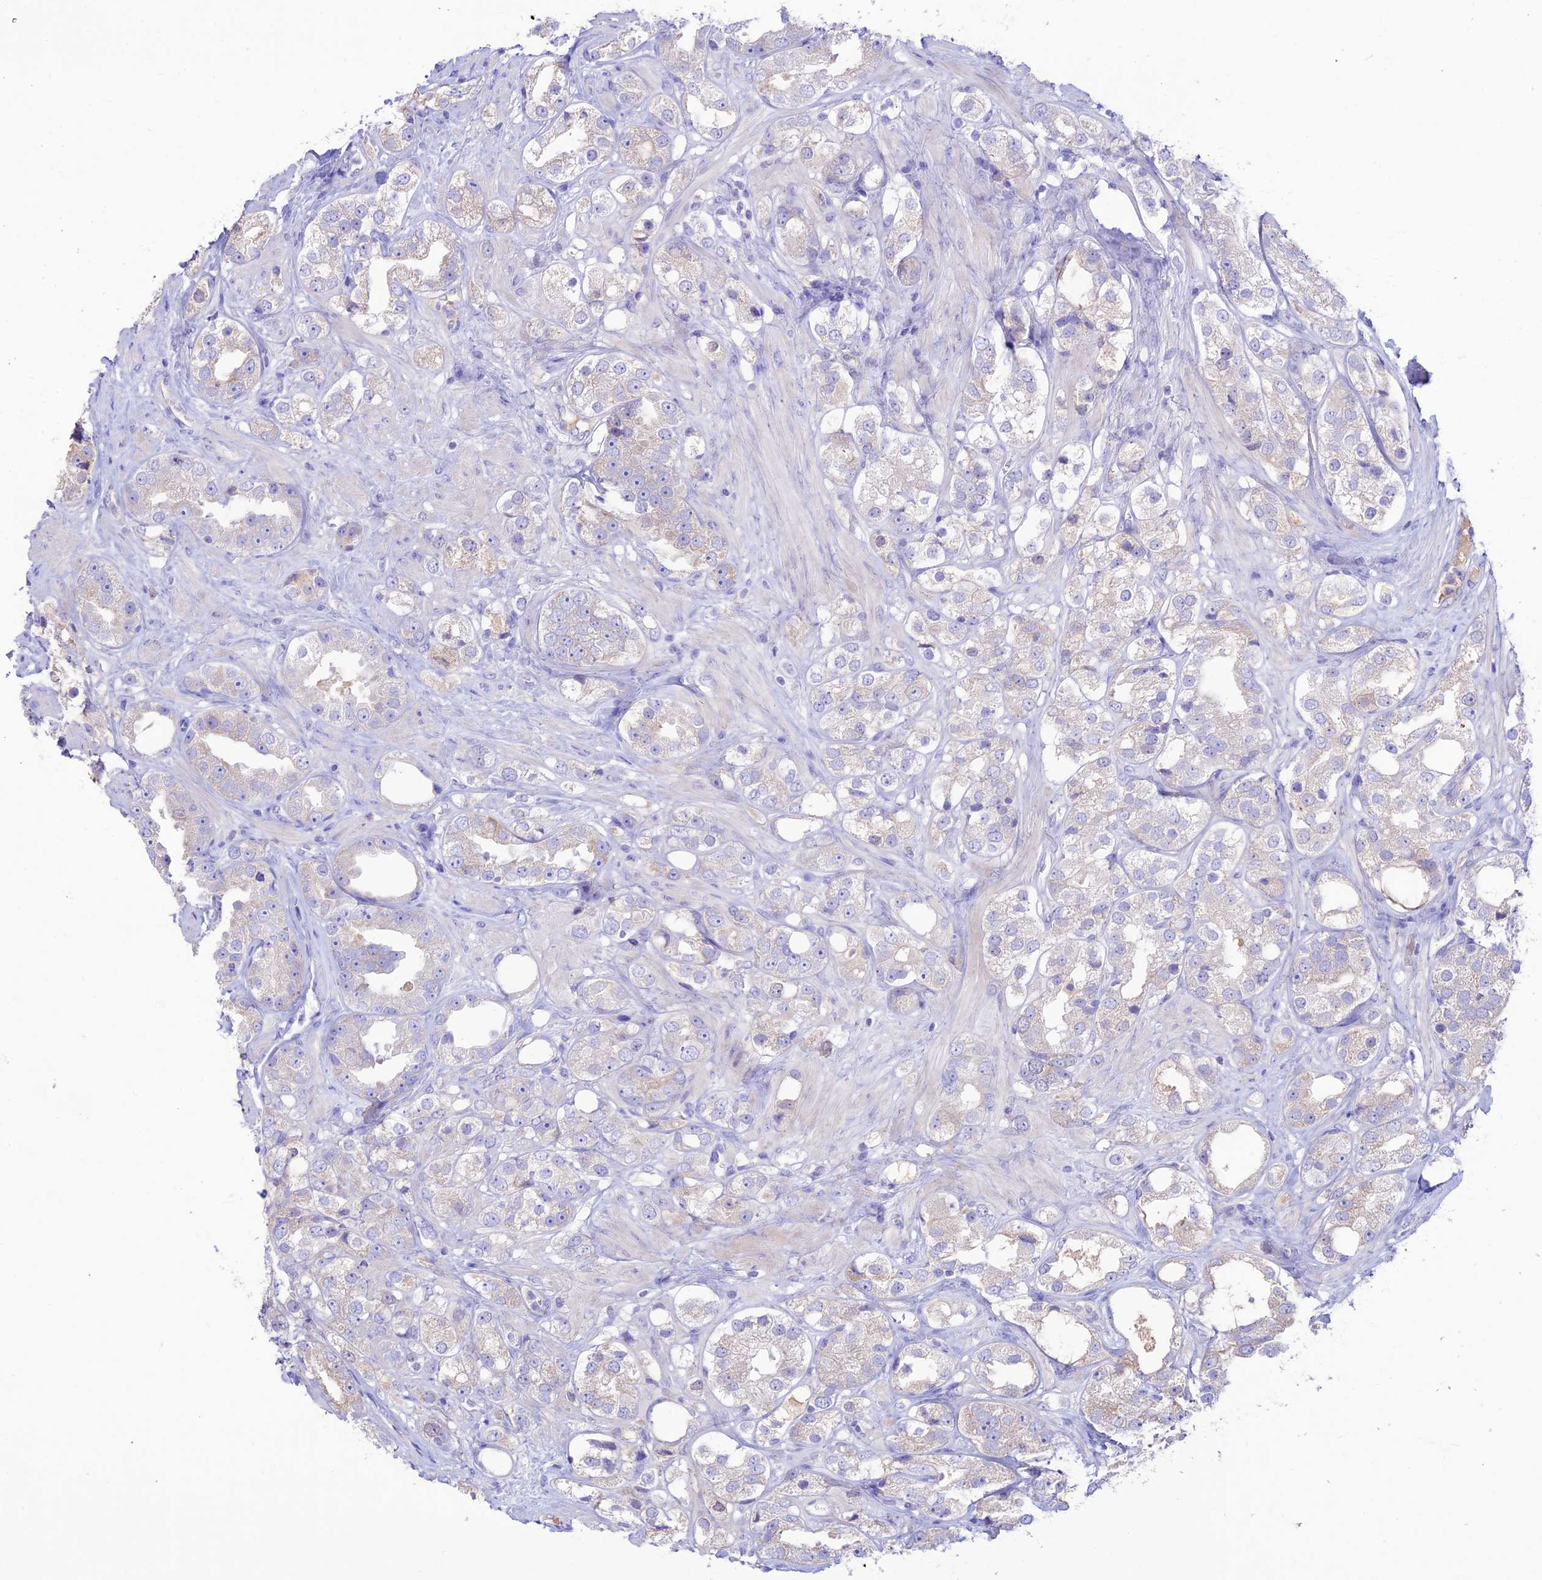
{"staining": {"intensity": "negative", "quantity": "none", "location": "none"}, "tissue": "prostate cancer", "cell_type": "Tumor cells", "image_type": "cancer", "snomed": [{"axis": "morphology", "description": "Adenocarcinoma, NOS"}, {"axis": "topography", "description": "Prostate"}], "caption": "Photomicrograph shows no significant protein positivity in tumor cells of prostate cancer (adenocarcinoma).", "gene": "NLRP9", "patient": {"sex": "male", "age": 79}}